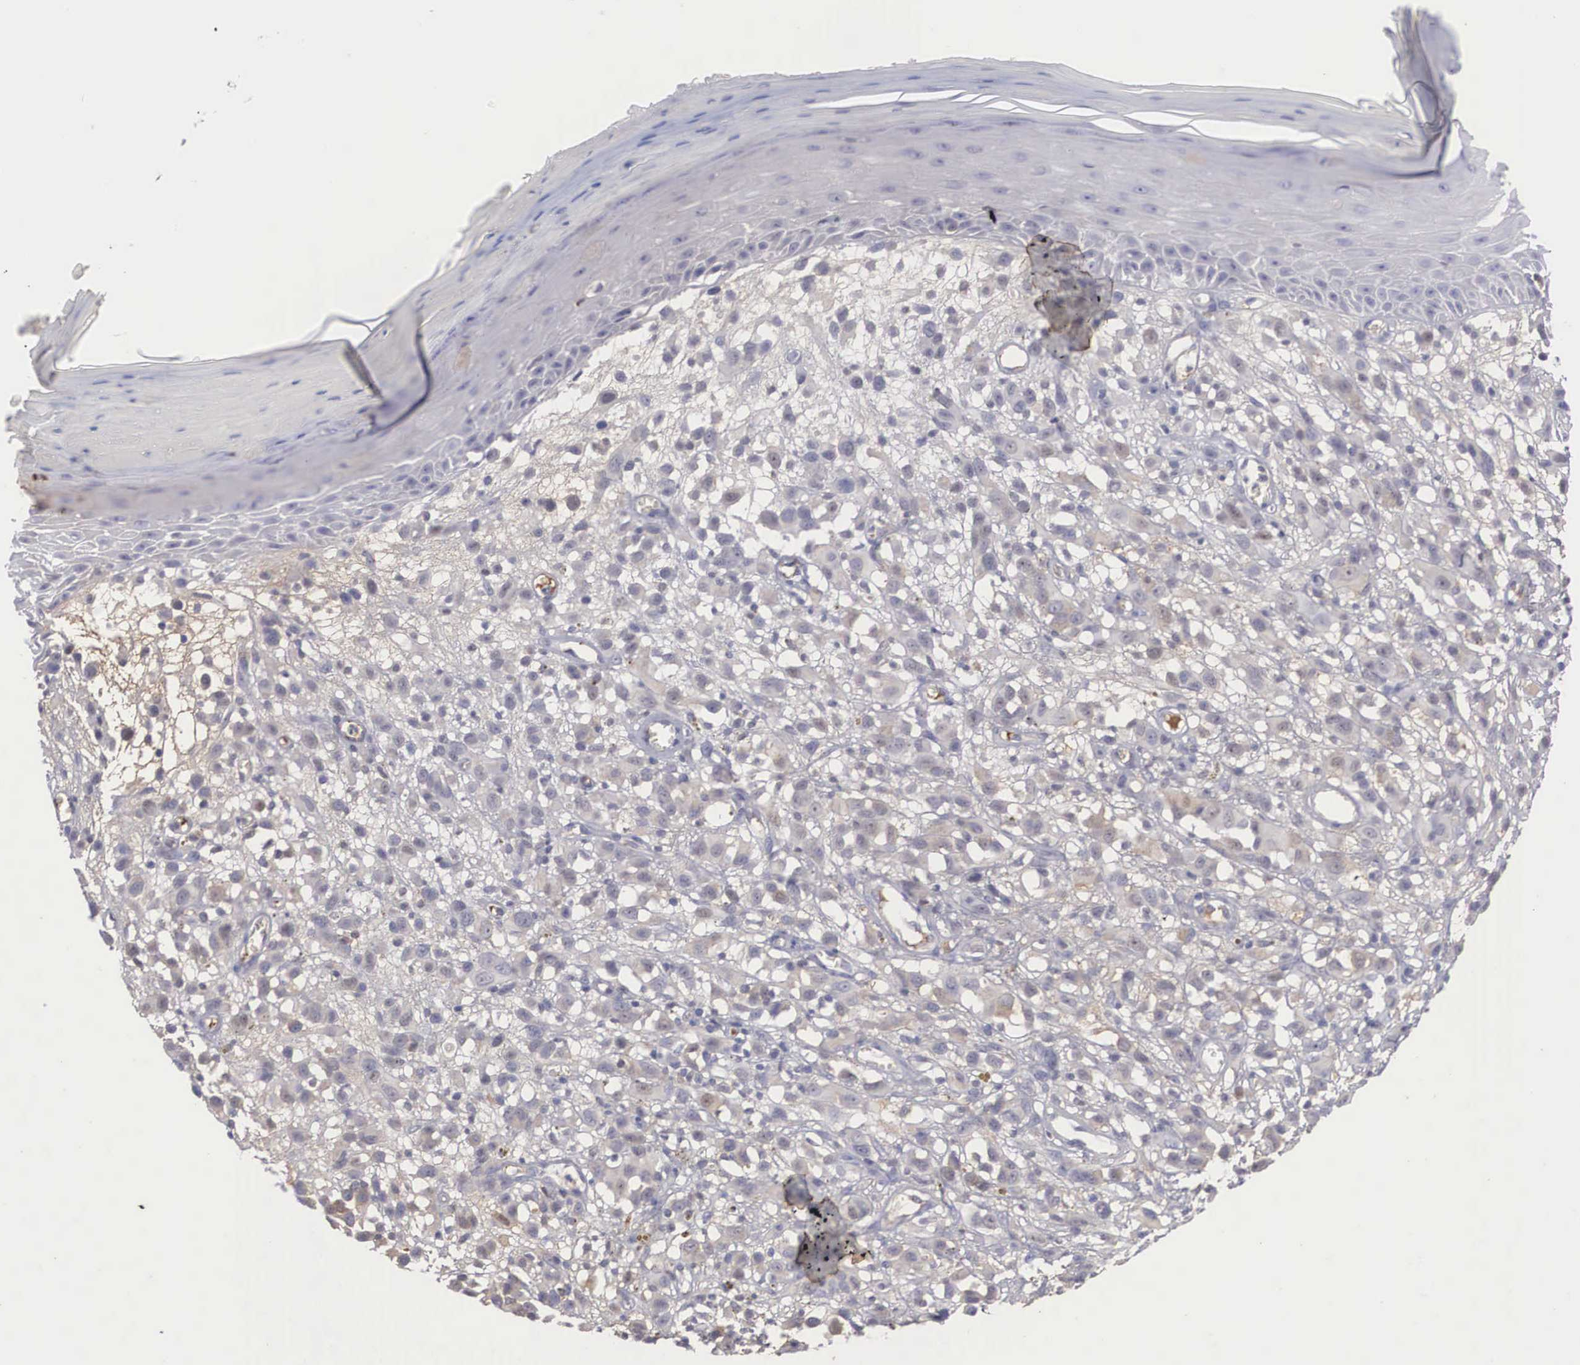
{"staining": {"intensity": "weak", "quantity": "25%-75%", "location": "nuclear"}, "tissue": "melanoma", "cell_type": "Tumor cells", "image_type": "cancer", "snomed": [{"axis": "morphology", "description": "Malignant melanoma, NOS"}, {"axis": "topography", "description": "Skin"}], "caption": "An image of malignant melanoma stained for a protein displays weak nuclear brown staining in tumor cells.", "gene": "RBPJ", "patient": {"sex": "male", "age": 51}}